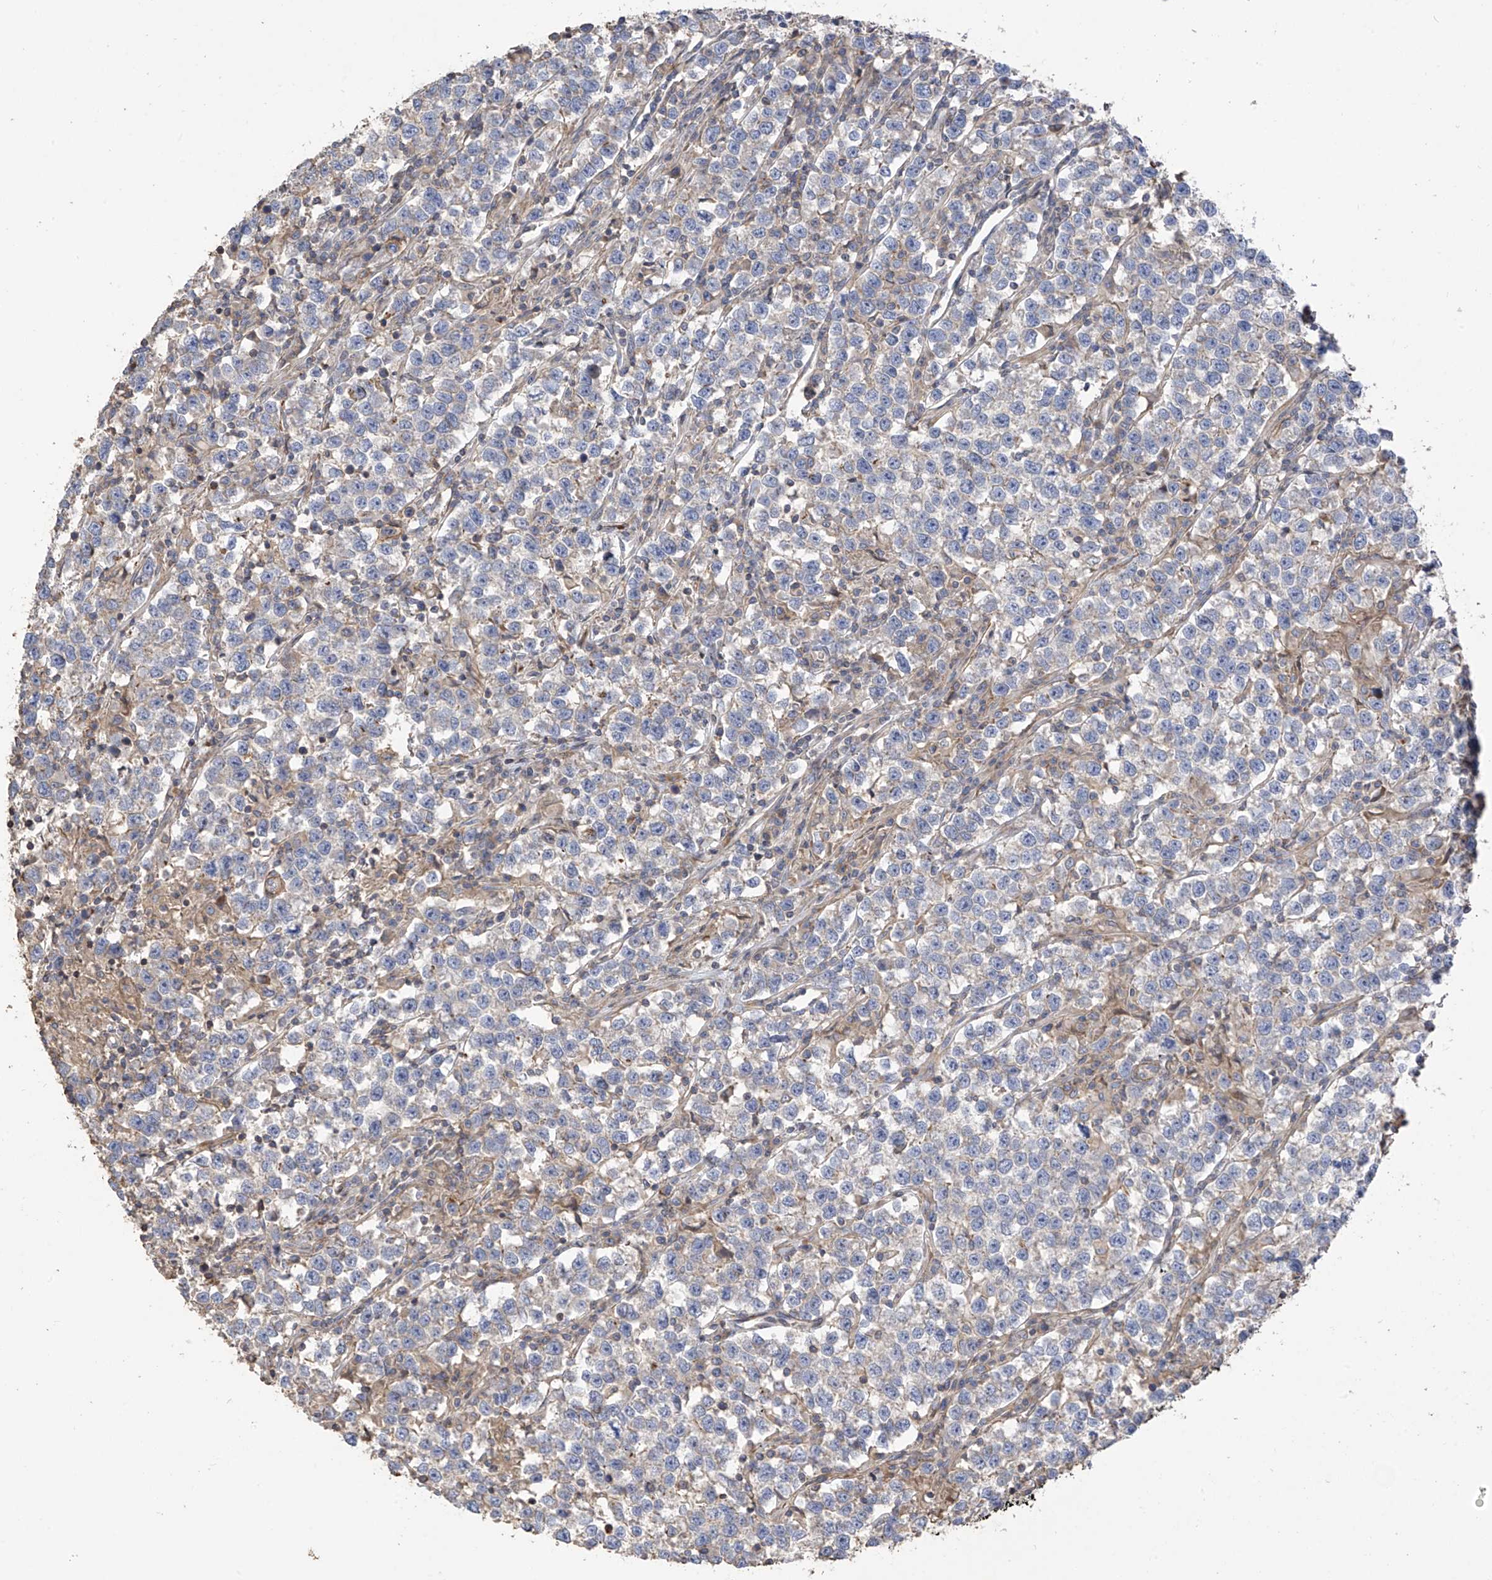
{"staining": {"intensity": "negative", "quantity": "none", "location": "none"}, "tissue": "testis cancer", "cell_type": "Tumor cells", "image_type": "cancer", "snomed": [{"axis": "morphology", "description": "Normal tissue, NOS"}, {"axis": "morphology", "description": "Seminoma, NOS"}, {"axis": "topography", "description": "Testis"}], "caption": "The micrograph reveals no significant expression in tumor cells of testis cancer (seminoma).", "gene": "SLC43A3", "patient": {"sex": "male", "age": 43}}